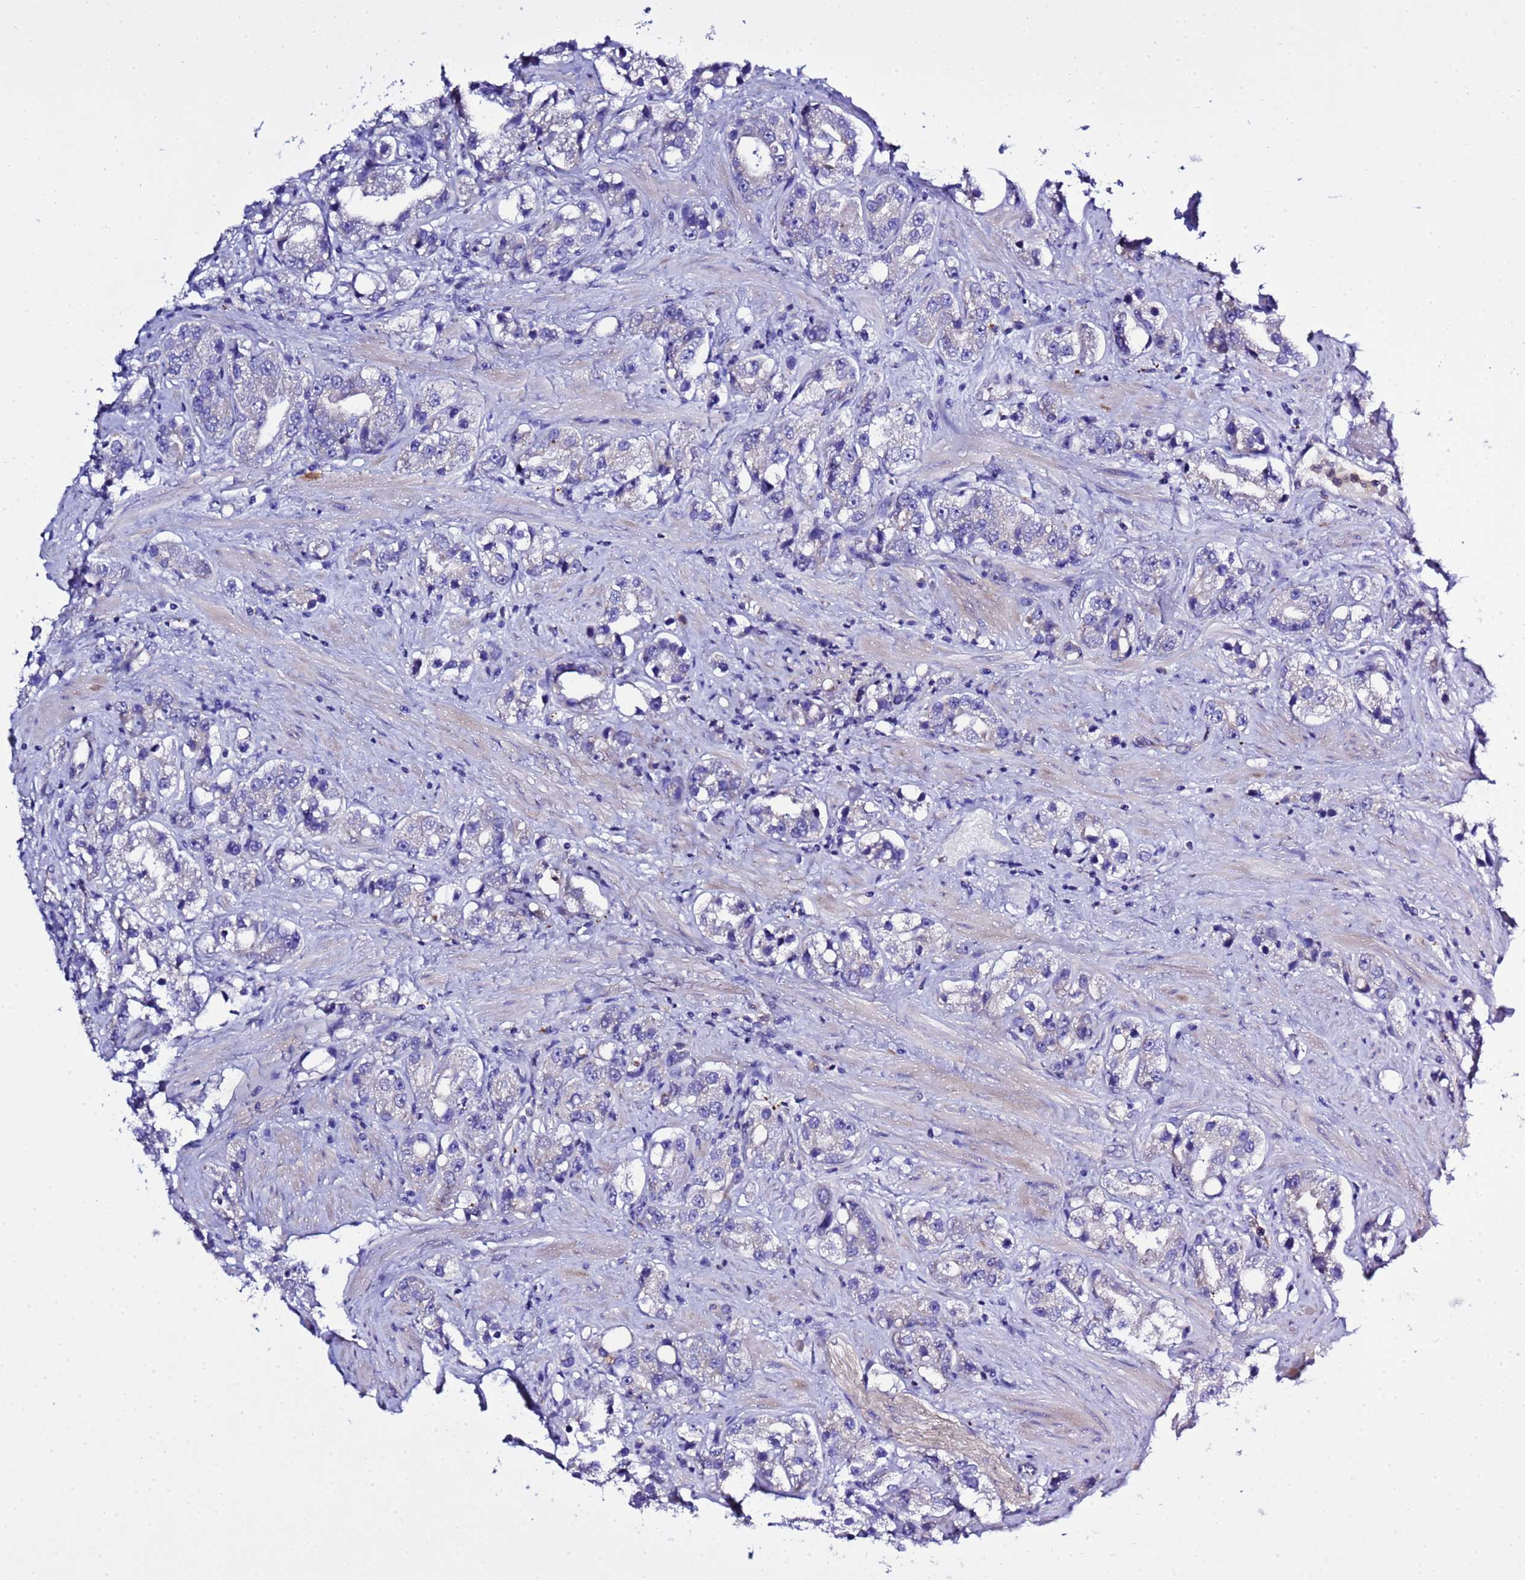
{"staining": {"intensity": "negative", "quantity": "none", "location": "none"}, "tissue": "prostate cancer", "cell_type": "Tumor cells", "image_type": "cancer", "snomed": [{"axis": "morphology", "description": "Adenocarcinoma, NOS"}, {"axis": "topography", "description": "Prostate"}], "caption": "The photomicrograph reveals no significant positivity in tumor cells of prostate adenocarcinoma. The staining is performed using DAB (3,3'-diaminobenzidine) brown chromogen with nuclei counter-stained in using hematoxylin.", "gene": "KICS2", "patient": {"sex": "male", "age": 79}}